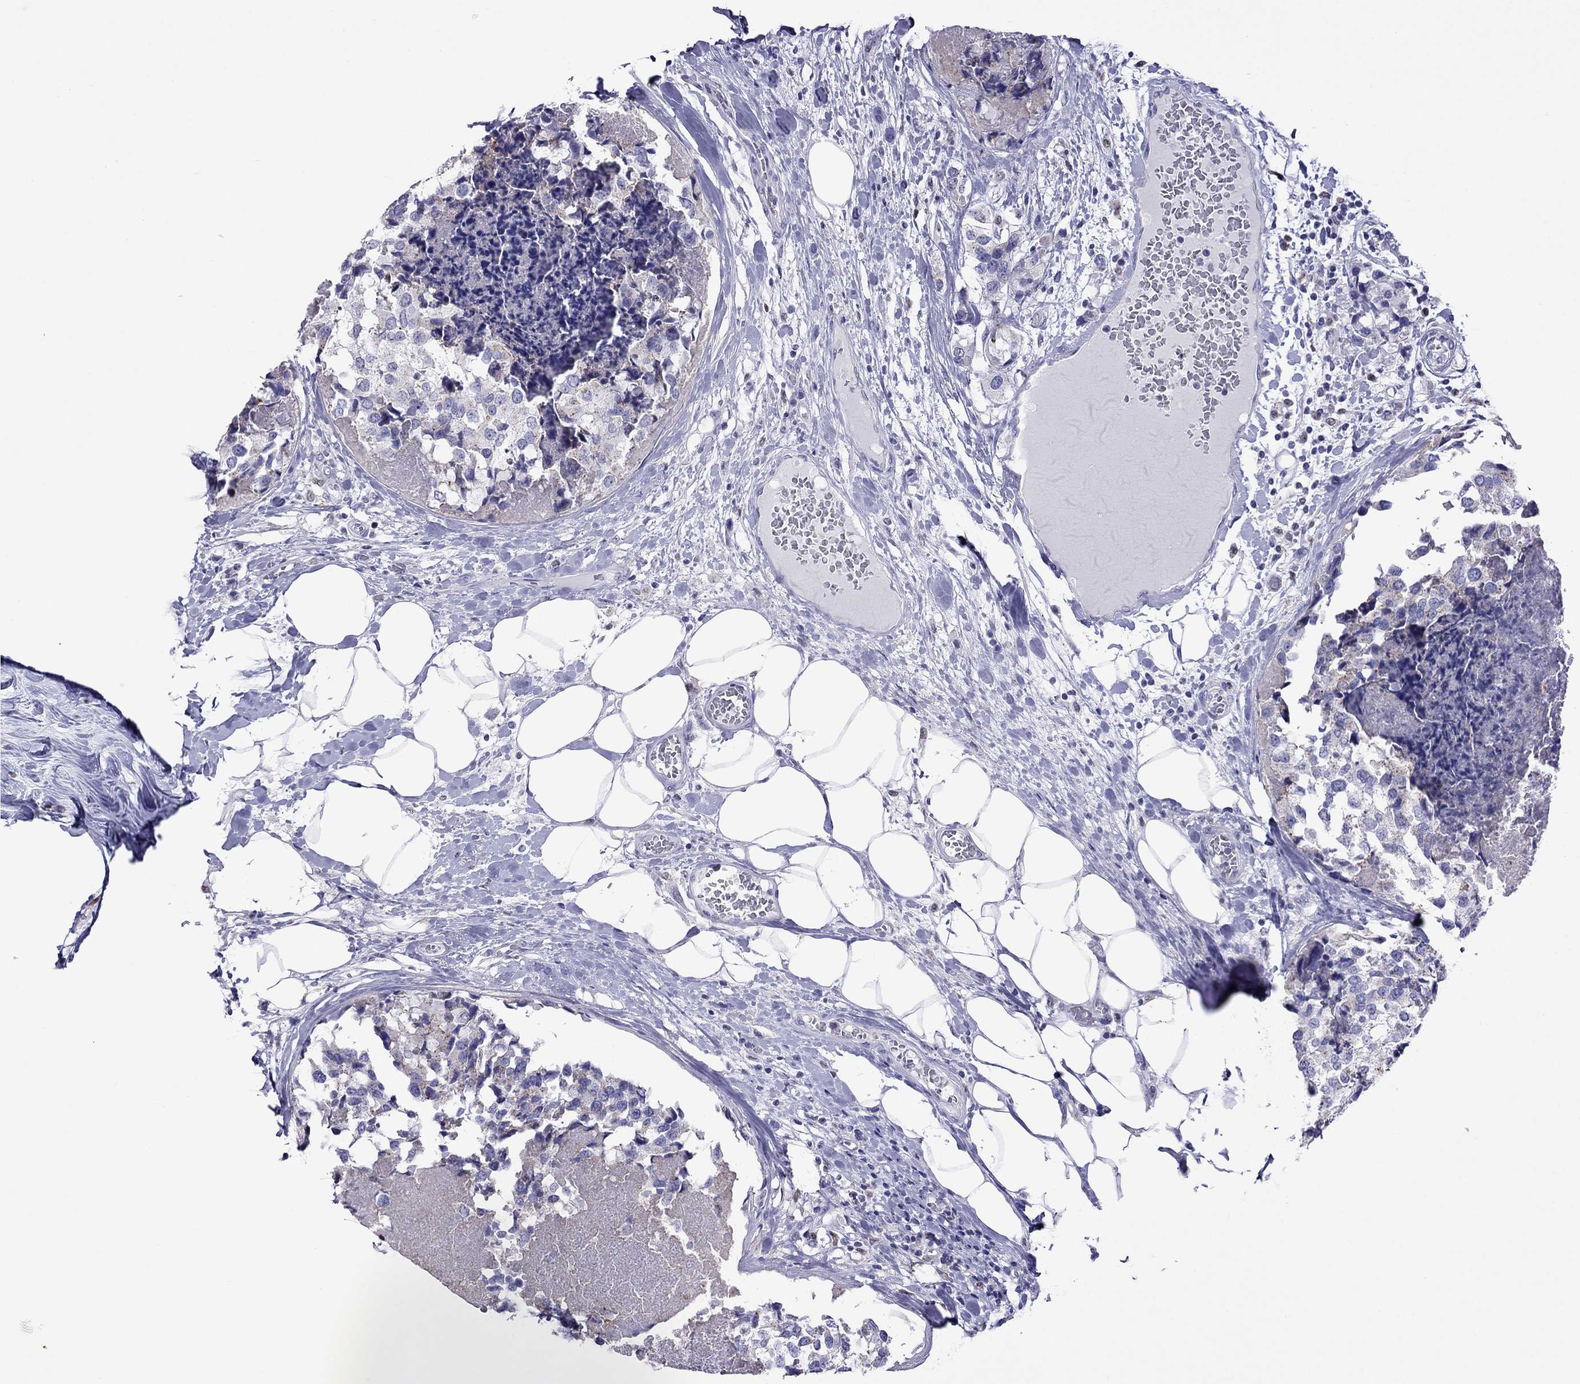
{"staining": {"intensity": "negative", "quantity": "none", "location": "none"}, "tissue": "breast cancer", "cell_type": "Tumor cells", "image_type": "cancer", "snomed": [{"axis": "morphology", "description": "Lobular carcinoma"}, {"axis": "topography", "description": "Breast"}], "caption": "This is a histopathology image of immunohistochemistry staining of breast lobular carcinoma, which shows no staining in tumor cells.", "gene": "MPZ", "patient": {"sex": "female", "age": 59}}